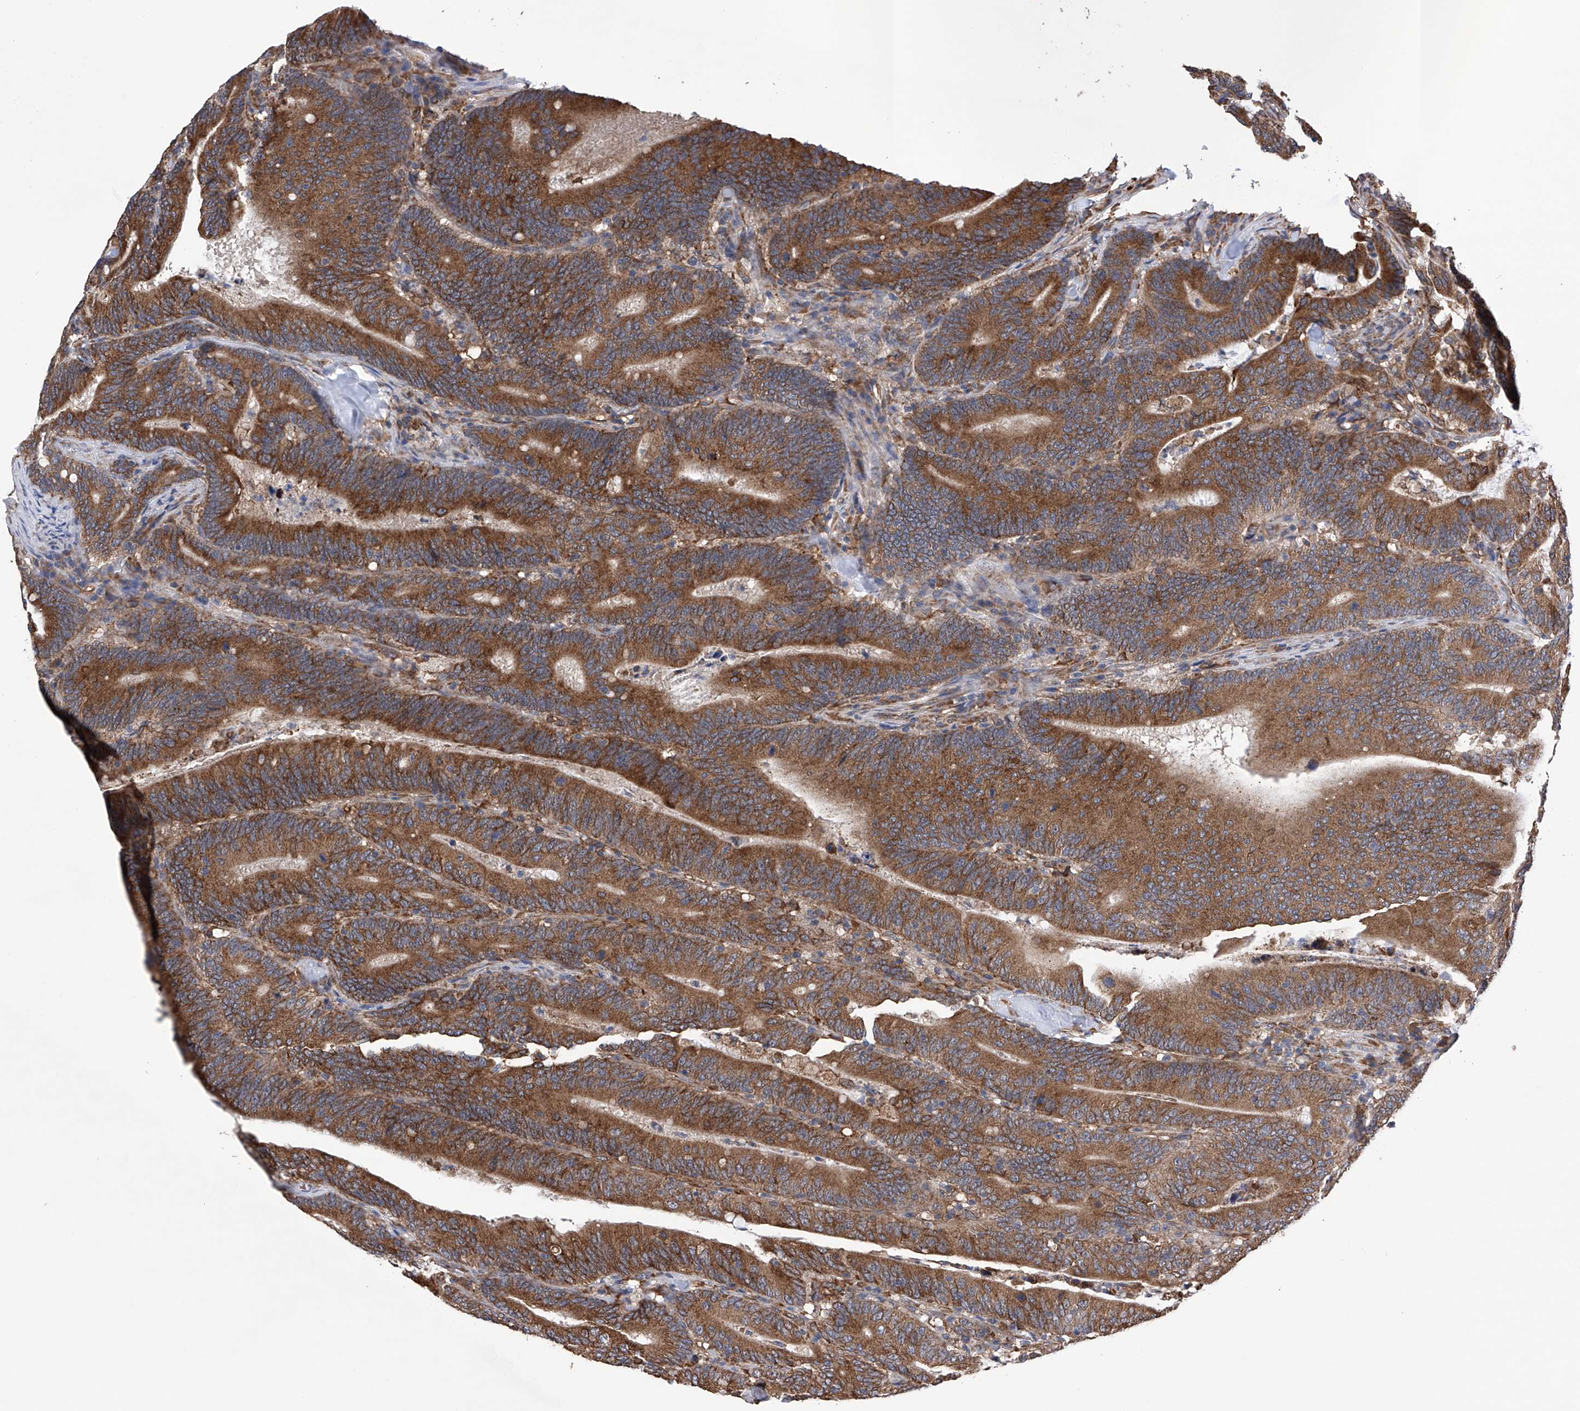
{"staining": {"intensity": "moderate", "quantity": ">75%", "location": "cytoplasmic/membranous"}, "tissue": "colorectal cancer", "cell_type": "Tumor cells", "image_type": "cancer", "snomed": [{"axis": "morphology", "description": "Adenocarcinoma, NOS"}, {"axis": "topography", "description": "Colon"}], "caption": "Immunohistochemistry image of neoplastic tissue: human colorectal cancer (adenocarcinoma) stained using IHC reveals medium levels of moderate protein expression localized specifically in the cytoplasmic/membranous of tumor cells, appearing as a cytoplasmic/membranous brown color.", "gene": "DNAH8", "patient": {"sex": "female", "age": 66}}